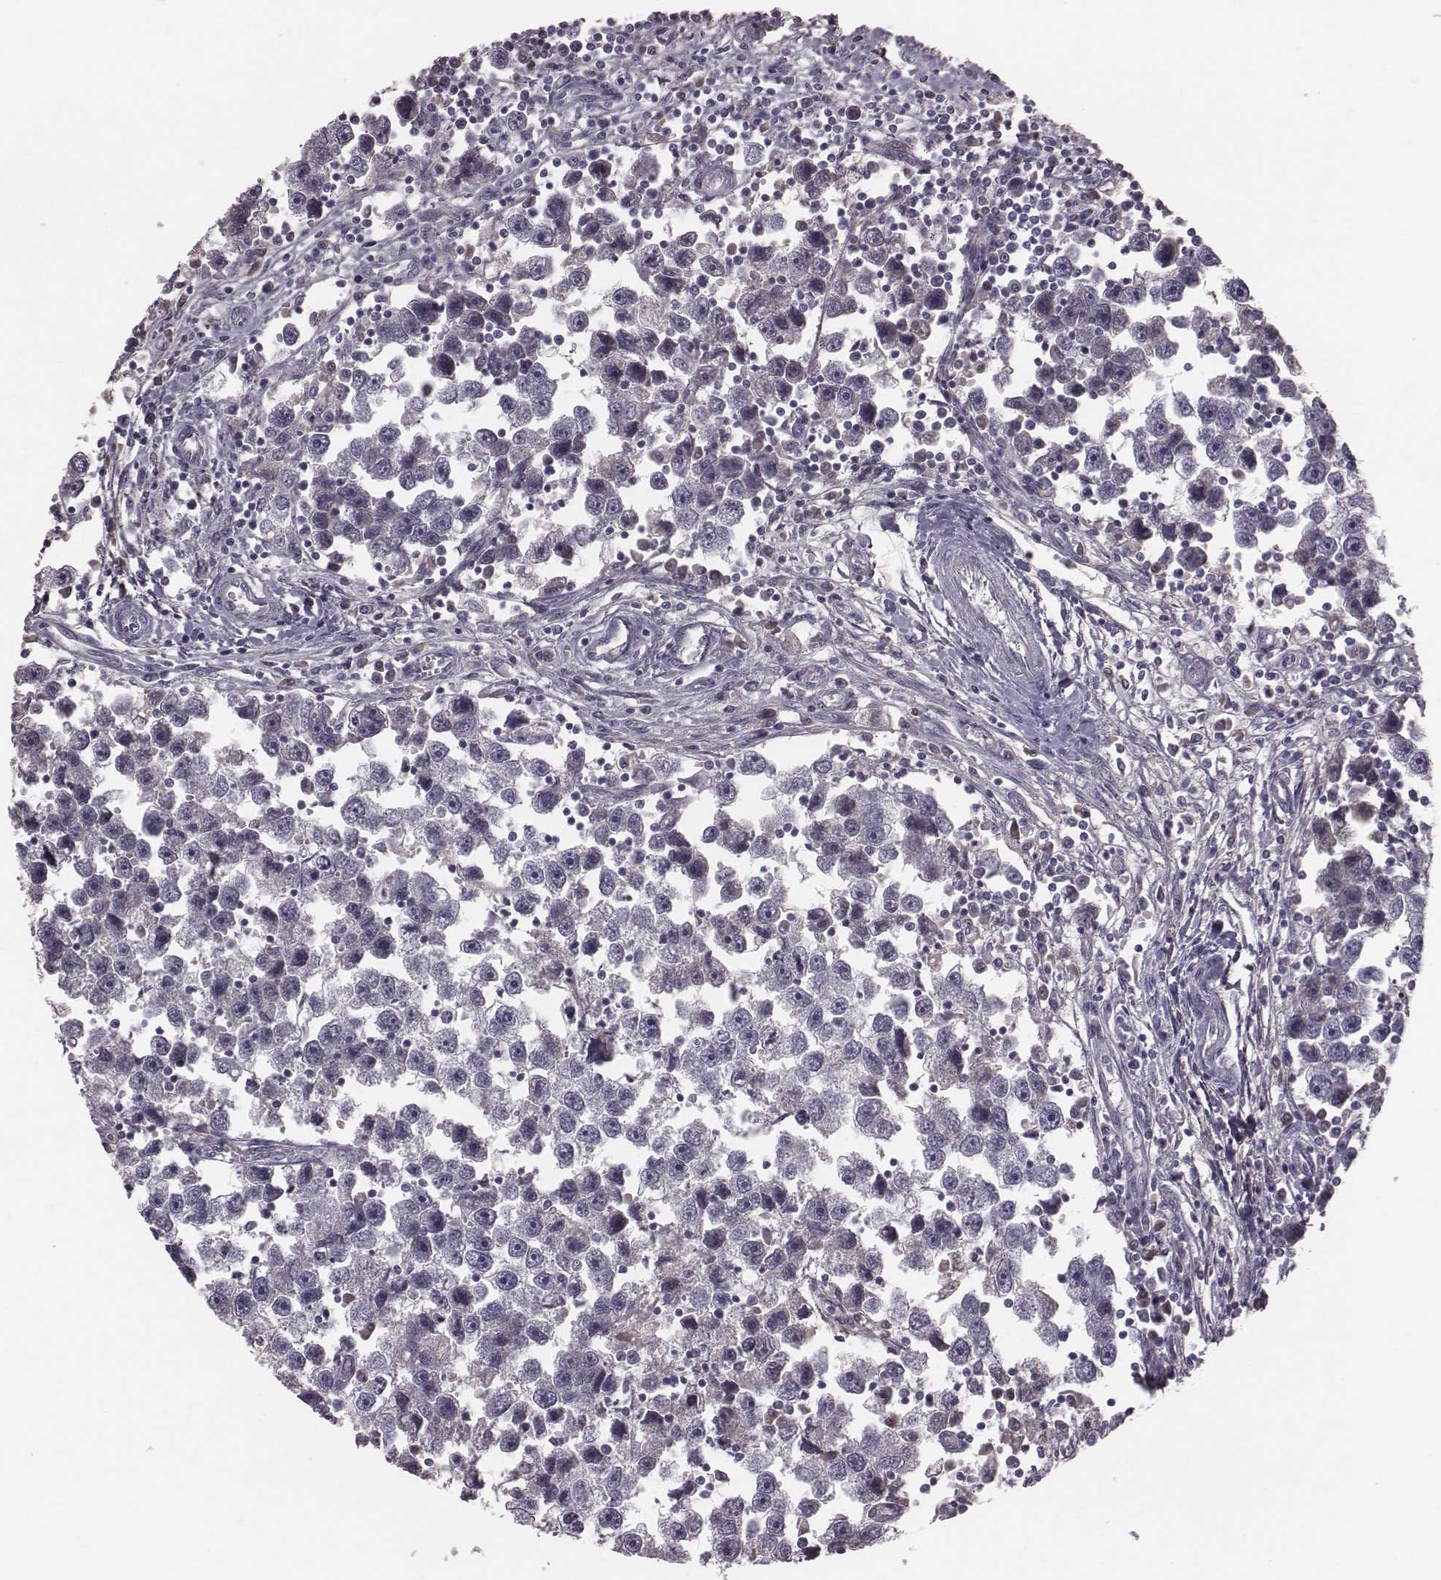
{"staining": {"intensity": "negative", "quantity": "none", "location": "none"}, "tissue": "testis cancer", "cell_type": "Tumor cells", "image_type": "cancer", "snomed": [{"axis": "morphology", "description": "Seminoma, NOS"}, {"axis": "topography", "description": "Testis"}], "caption": "Tumor cells are negative for protein expression in human testis cancer. Brightfield microscopy of immunohistochemistry stained with DAB (3,3'-diaminobenzidine) (brown) and hematoxylin (blue), captured at high magnification.", "gene": "SMIM24", "patient": {"sex": "male", "age": 30}}